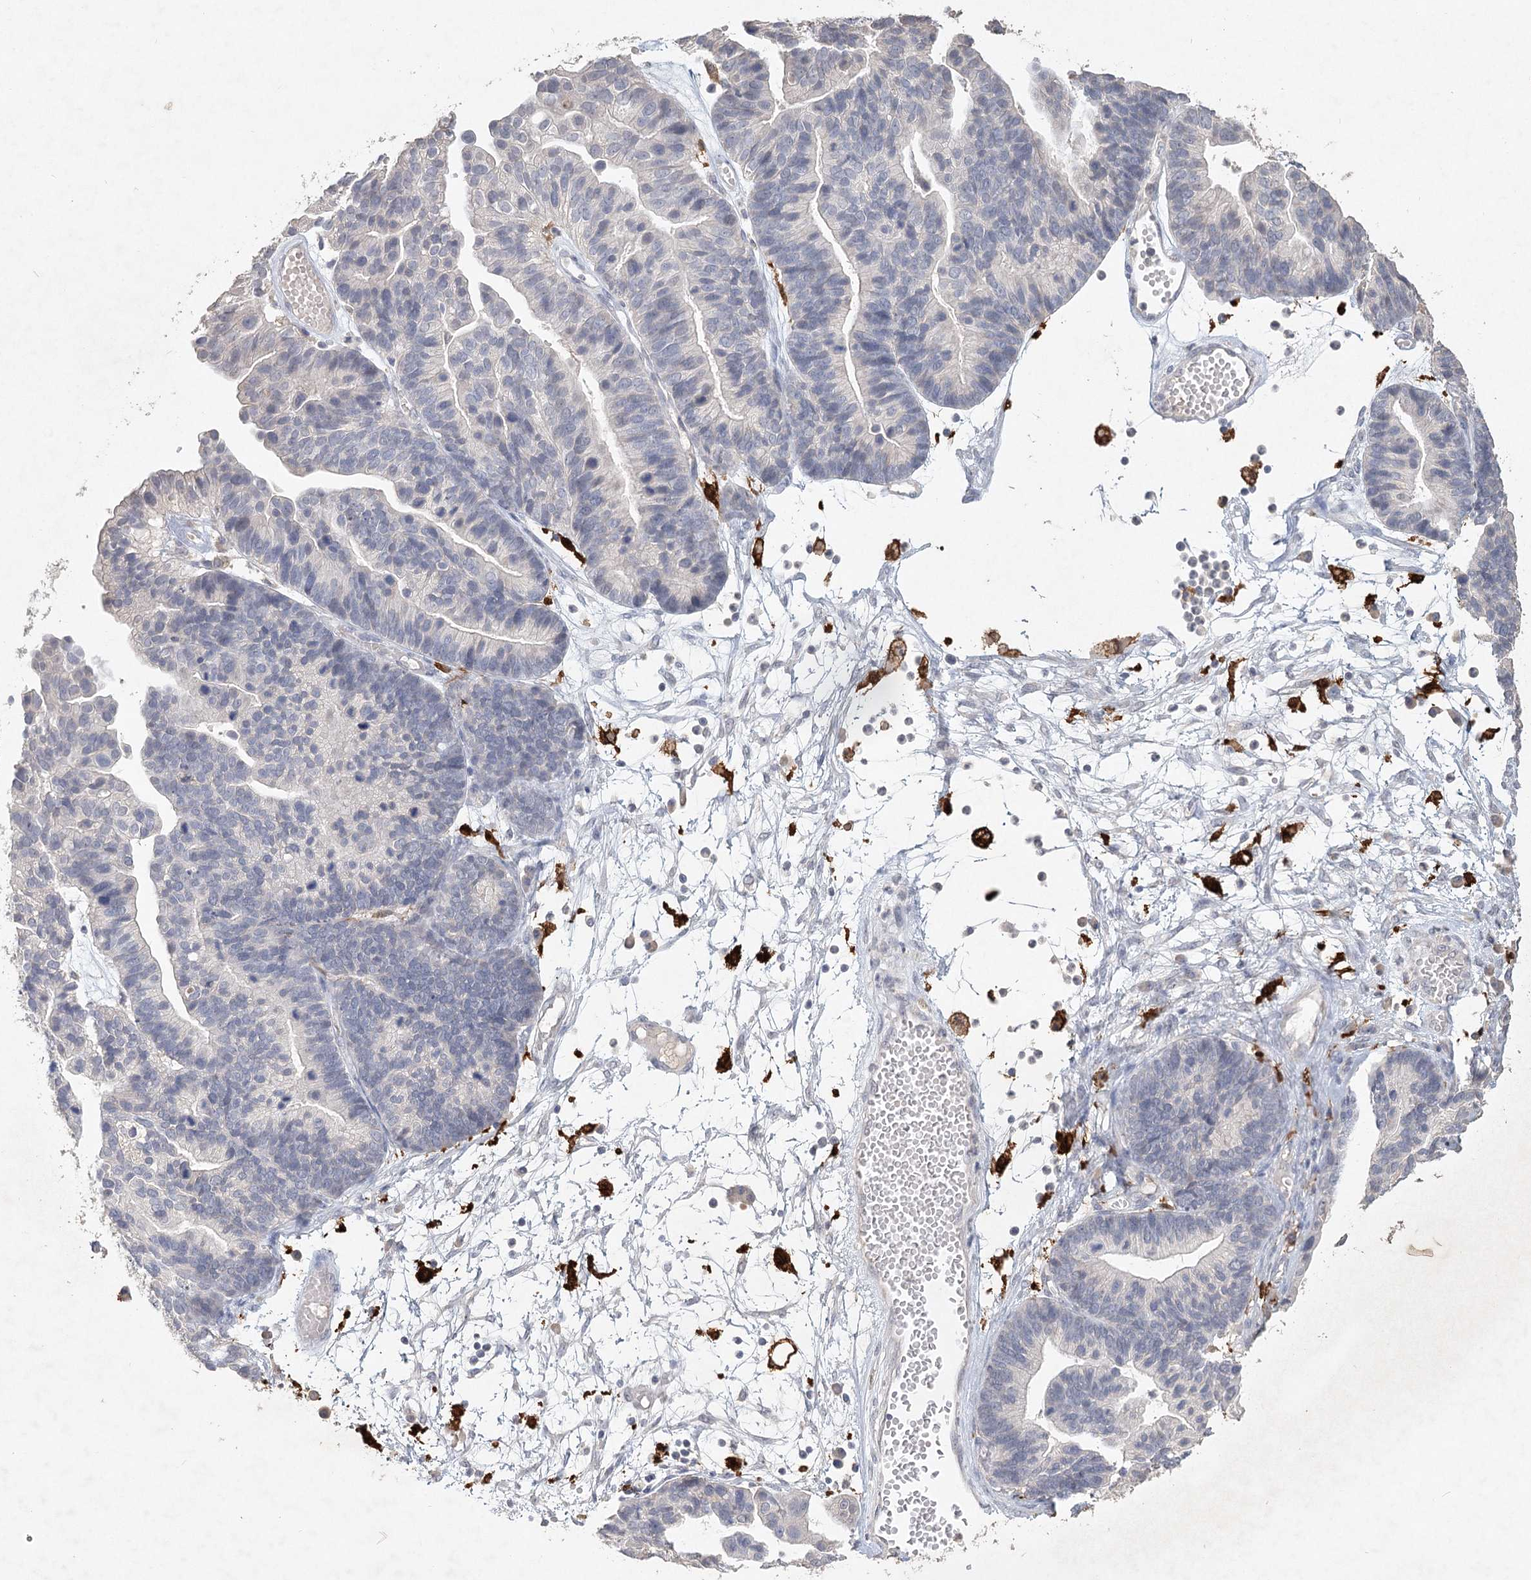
{"staining": {"intensity": "negative", "quantity": "none", "location": "none"}, "tissue": "ovarian cancer", "cell_type": "Tumor cells", "image_type": "cancer", "snomed": [{"axis": "morphology", "description": "Cystadenocarcinoma, serous, NOS"}, {"axis": "topography", "description": "Ovary"}], "caption": "Ovarian cancer (serous cystadenocarcinoma) was stained to show a protein in brown. There is no significant expression in tumor cells. (Stains: DAB immunohistochemistry with hematoxylin counter stain, Microscopy: brightfield microscopy at high magnification).", "gene": "ARSI", "patient": {"sex": "female", "age": 56}}